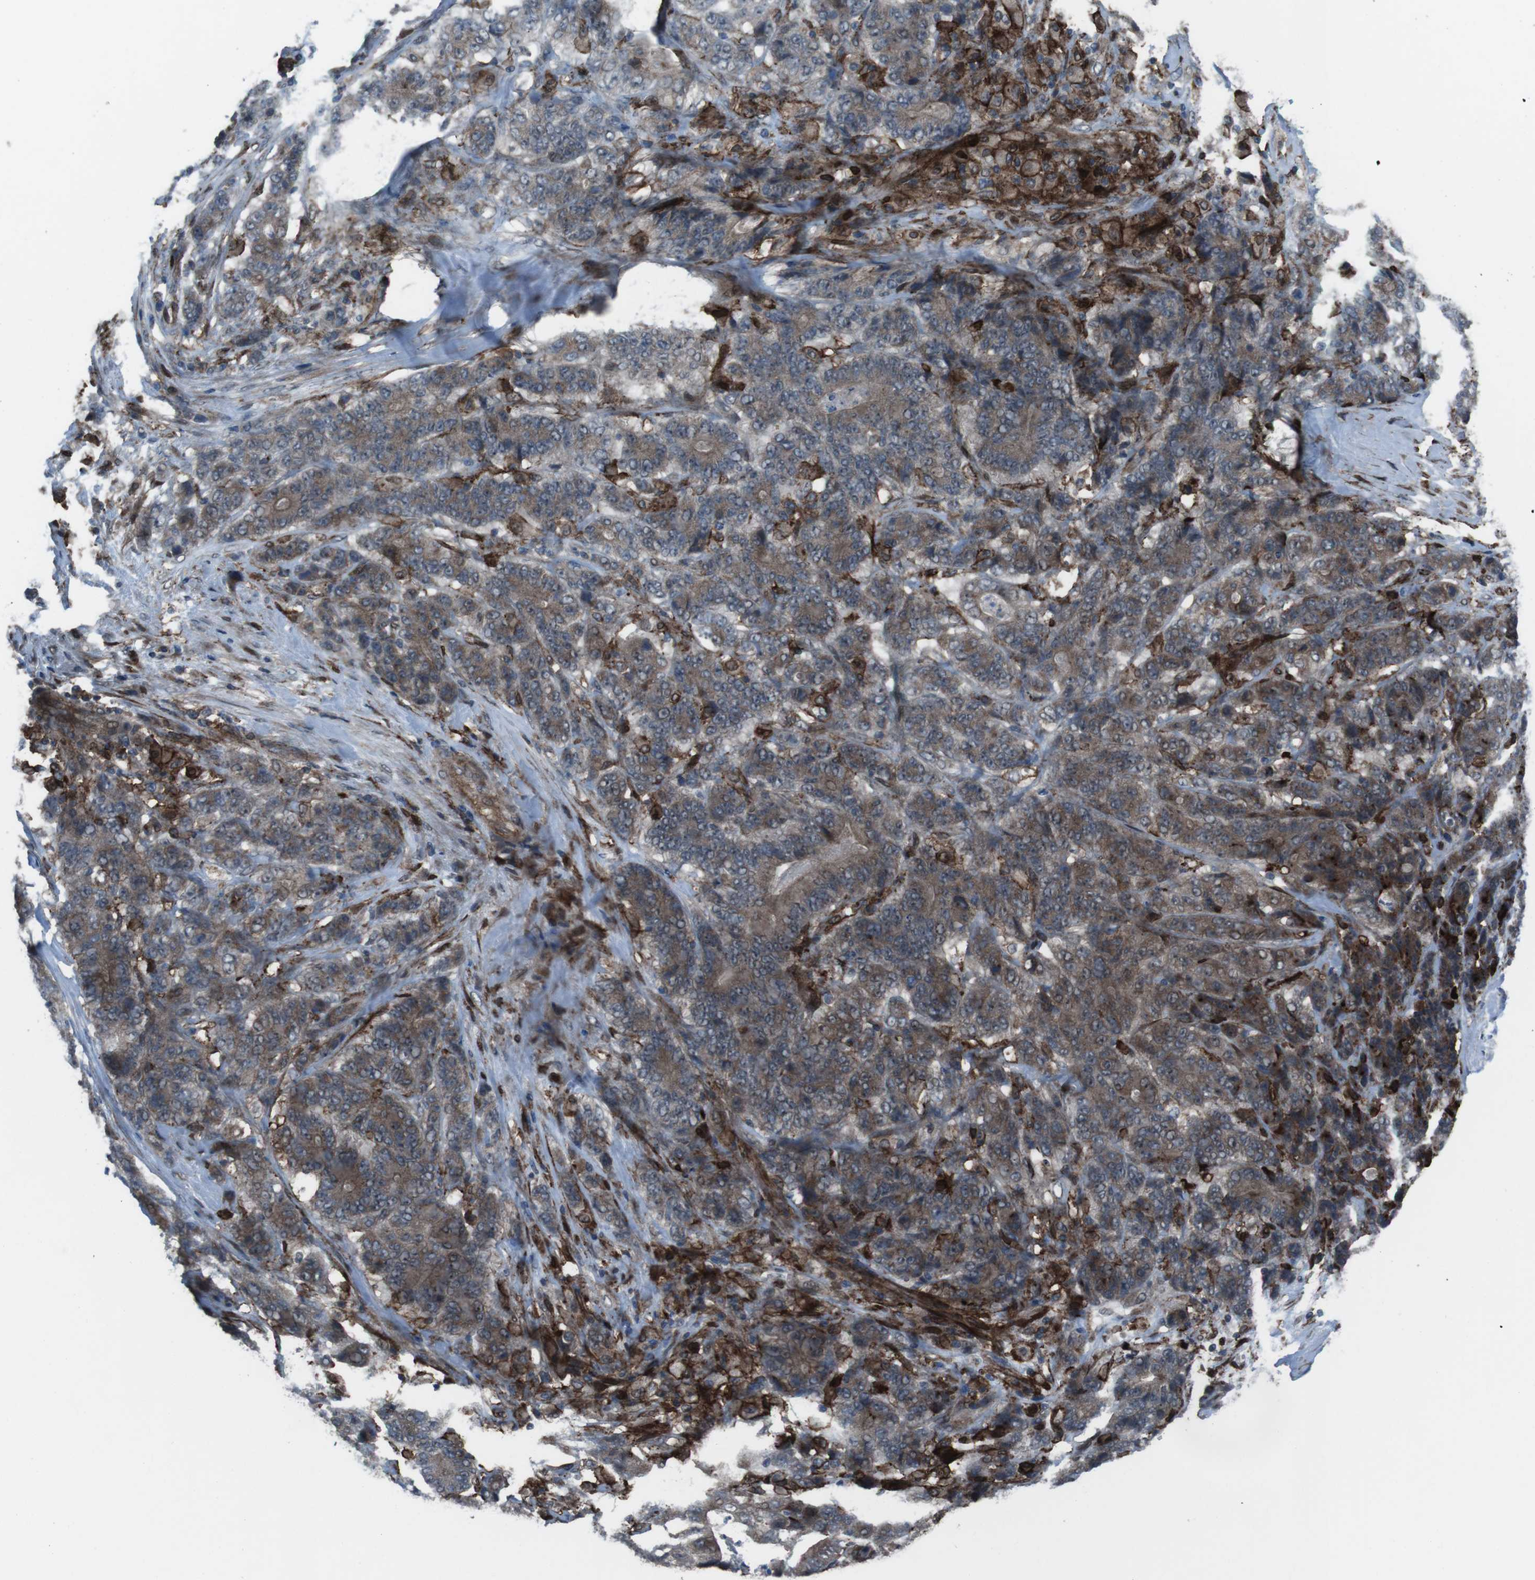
{"staining": {"intensity": "strong", "quantity": ">75%", "location": "cytoplasmic/membranous"}, "tissue": "stomach cancer", "cell_type": "Tumor cells", "image_type": "cancer", "snomed": [{"axis": "morphology", "description": "Adenocarcinoma, NOS"}, {"axis": "topography", "description": "Stomach"}], "caption": "The immunohistochemical stain highlights strong cytoplasmic/membranous positivity in tumor cells of stomach cancer tissue.", "gene": "GDF10", "patient": {"sex": "female", "age": 73}}